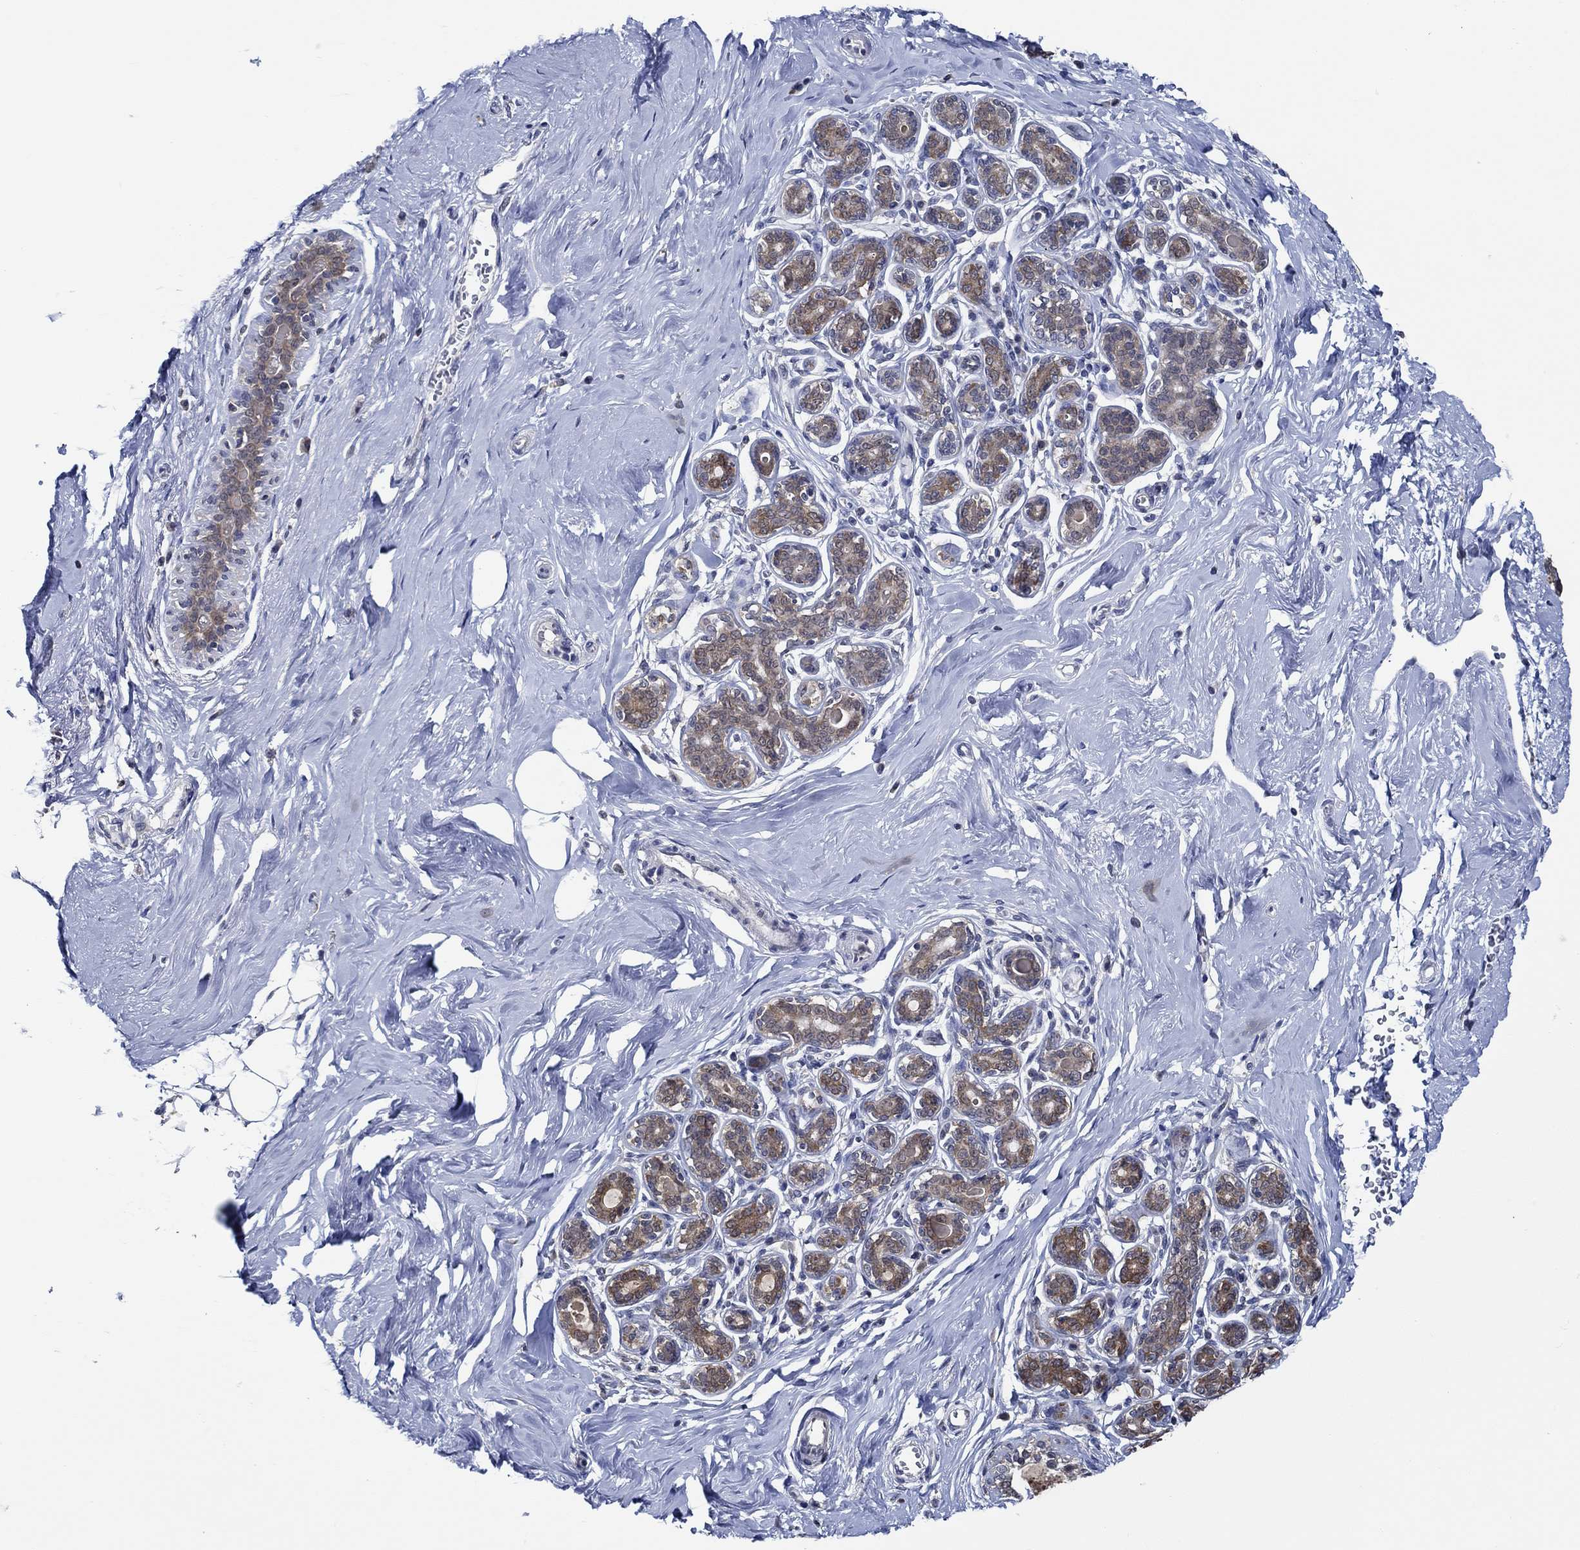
{"staining": {"intensity": "negative", "quantity": "none", "location": "none"}, "tissue": "breast", "cell_type": "Adipocytes", "image_type": "normal", "snomed": [{"axis": "morphology", "description": "Normal tissue, NOS"}, {"axis": "topography", "description": "Skin"}, {"axis": "topography", "description": "Breast"}], "caption": "IHC micrograph of benign human breast stained for a protein (brown), which exhibits no staining in adipocytes.", "gene": "DACT1", "patient": {"sex": "female", "age": 43}}